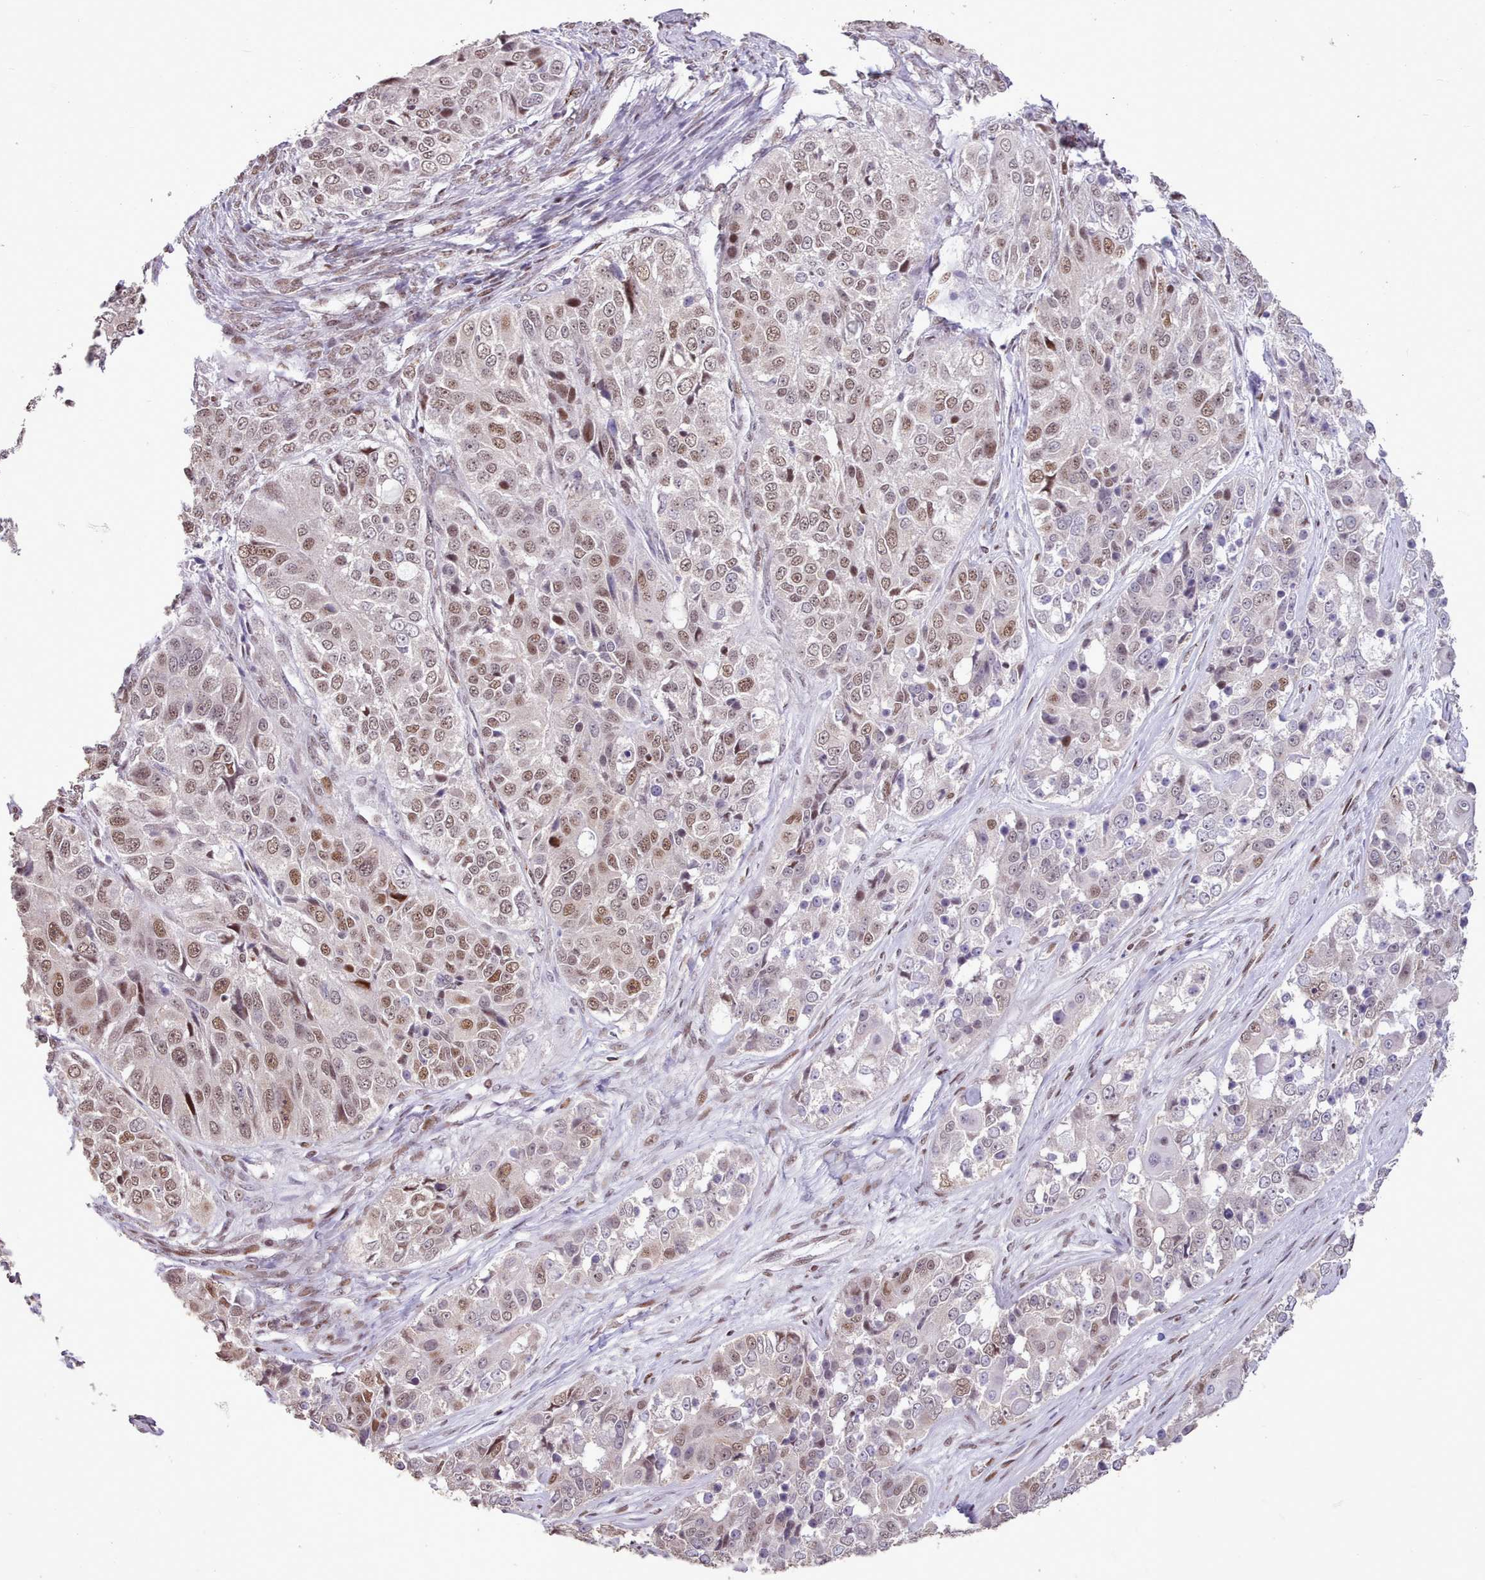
{"staining": {"intensity": "moderate", "quantity": "25%-75%", "location": "nuclear"}, "tissue": "ovarian cancer", "cell_type": "Tumor cells", "image_type": "cancer", "snomed": [{"axis": "morphology", "description": "Carcinoma, endometroid"}, {"axis": "topography", "description": "Ovary"}], "caption": "Immunohistochemistry (DAB) staining of human ovarian endometroid carcinoma exhibits moderate nuclear protein expression in about 25%-75% of tumor cells.", "gene": "TAF15", "patient": {"sex": "female", "age": 51}}